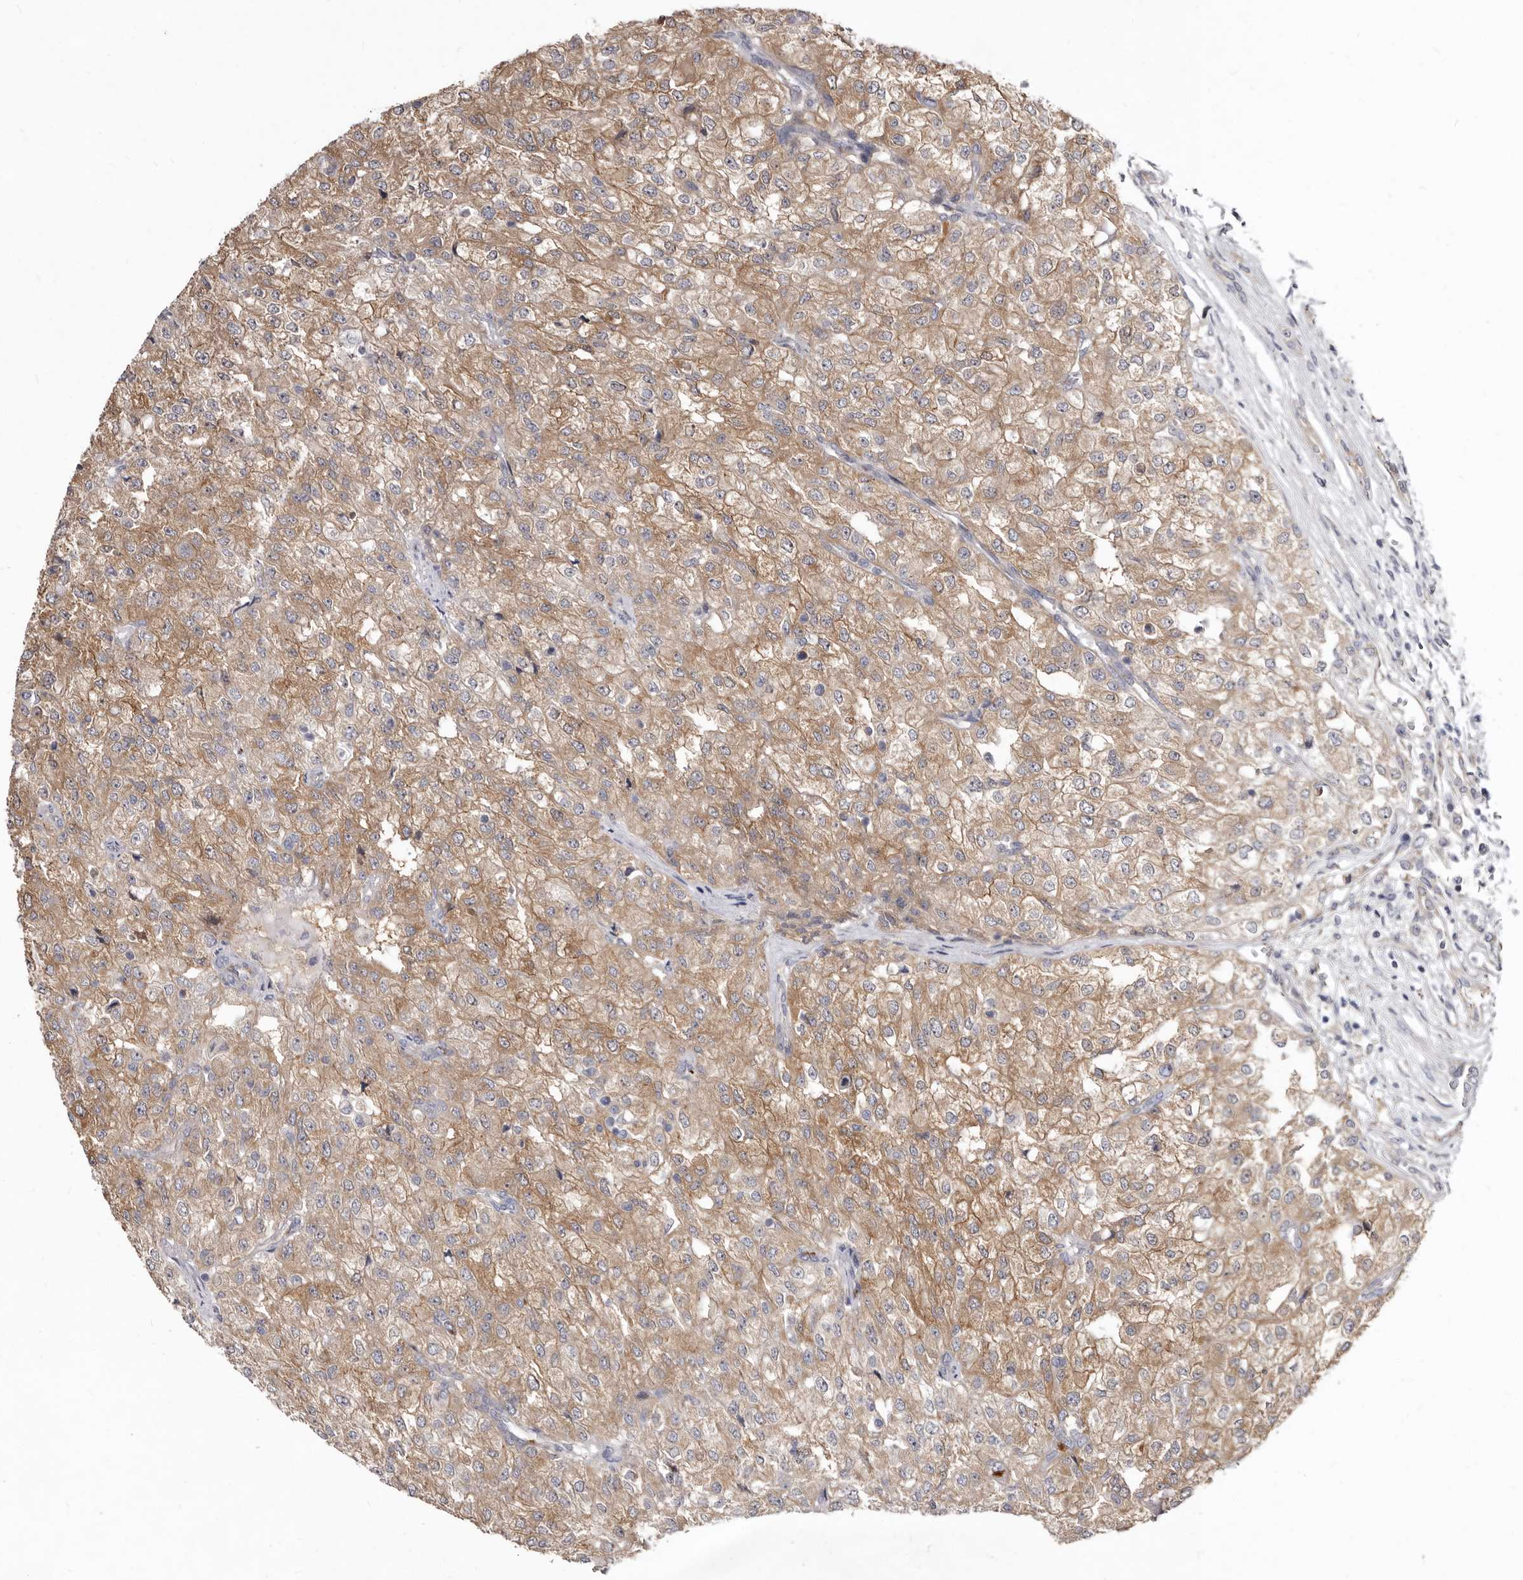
{"staining": {"intensity": "moderate", "quantity": ">75%", "location": "cytoplasmic/membranous"}, "tissue": "renal cancer", "cell_type": "Tumor cells", "image_type": "cancer", "snomed": [{"axis": "morphology", "description": "Adenocarcinoma, NOS"}, {"axis": "topography", "description": "Kidney"}], "caption": "The micrograph displays immunohistochemical staining of renal adenocarcinoma. There is moderate cytoplasmic/membranous expression is appreciated in approximately >75% of tumor cells.", "gene": "FMO2", "patient": {"sex": "female", "age": 54}}